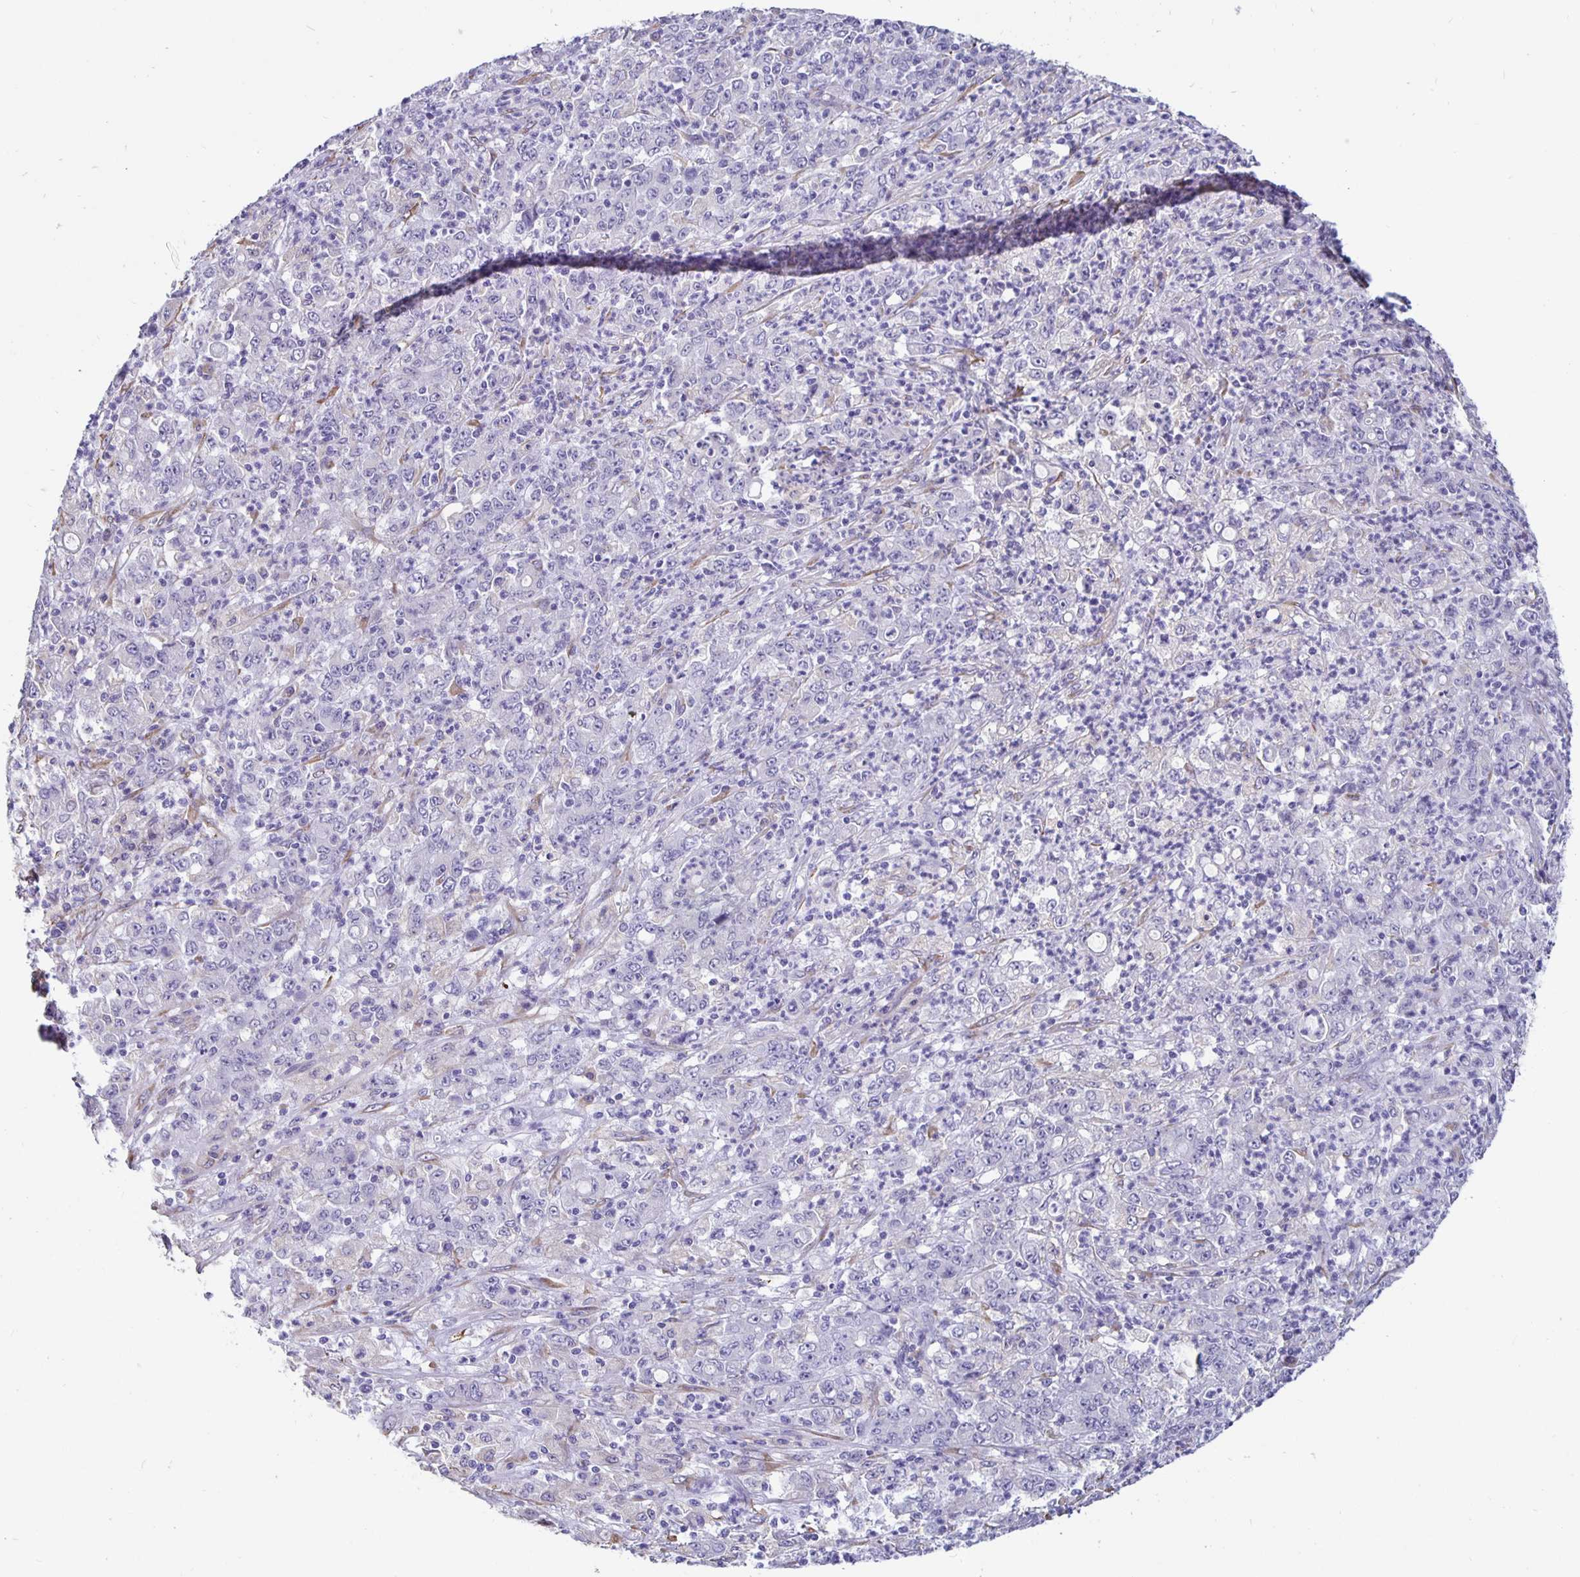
{"staining": {"intensity": "negative", "quantity": "none", "location": "none"}, "tissue": "stomach cancer", "cell_type": "Tumor cells", "image_type": "cancer", "snomed": [{"axis": "morphology", "description": "Adenocarcinoma, NOS"}, {"axis": "topography", "description": "Stomach, lower"}], "caption": "Photomicrograph shows no protein staining in tumor cells of stomach cancer tissue.", "gene": "DNAI2", "patient": {"sex": "female", "age": 71}}